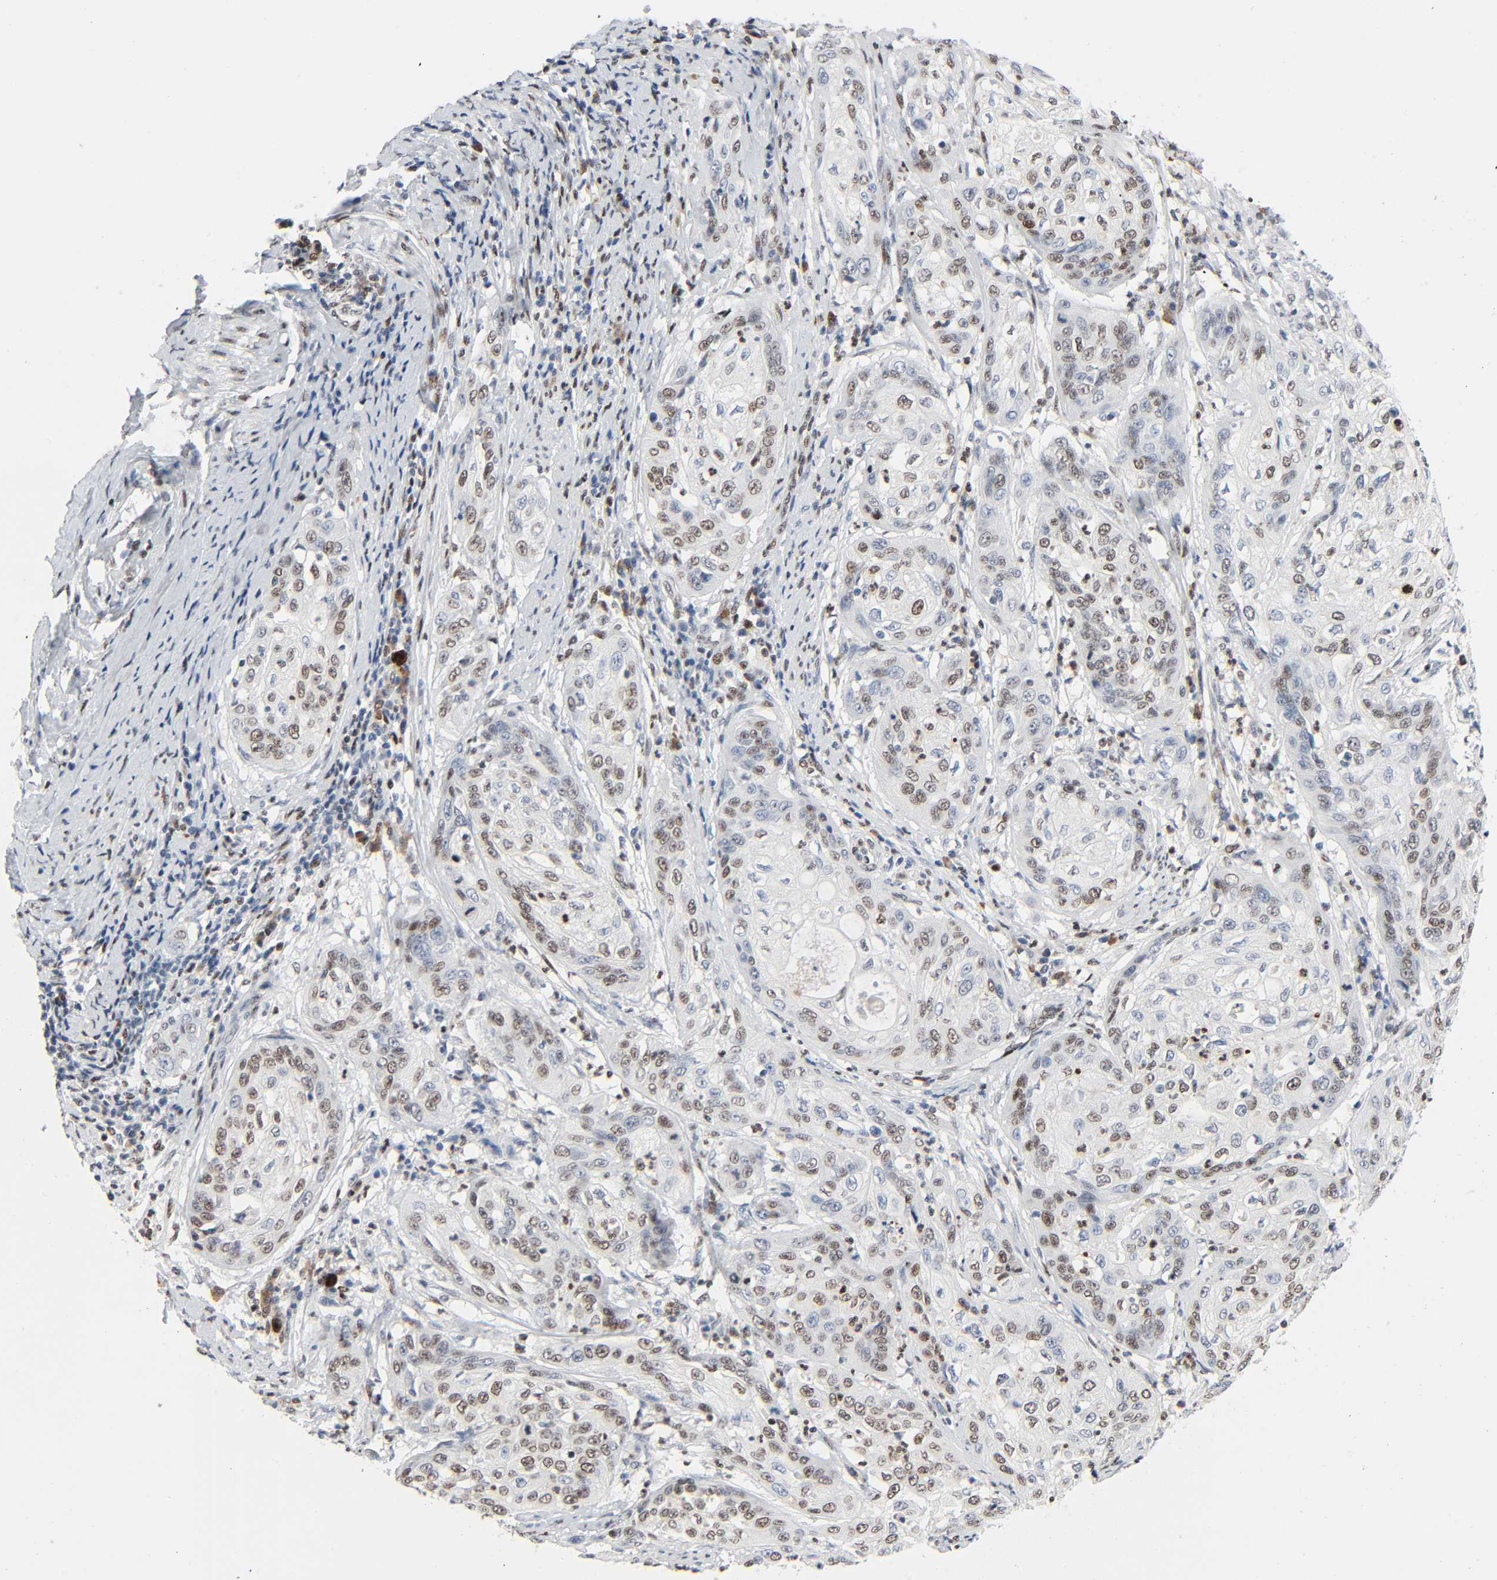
{"staining": {"intensity": "moderate", "quantity": ">75%", "location": "nuclear"}, "tissue": "cervical cancer", "cell_type": "Tumor cells", "image_type": "cancer", "snomed": [{"axis": "morphology", "description": "Adenocarcinoma, NOS"}, {"axis": "topography", "description": "Cervix"}], "caption": "A medium amount of moderate nuclear positivity is appreciated in approximately >75% of tumor cells in adenocarcinoma (cervical) tissue.", "gene": "CREBBP", "patient": {"sex": "female", "age": 36}}